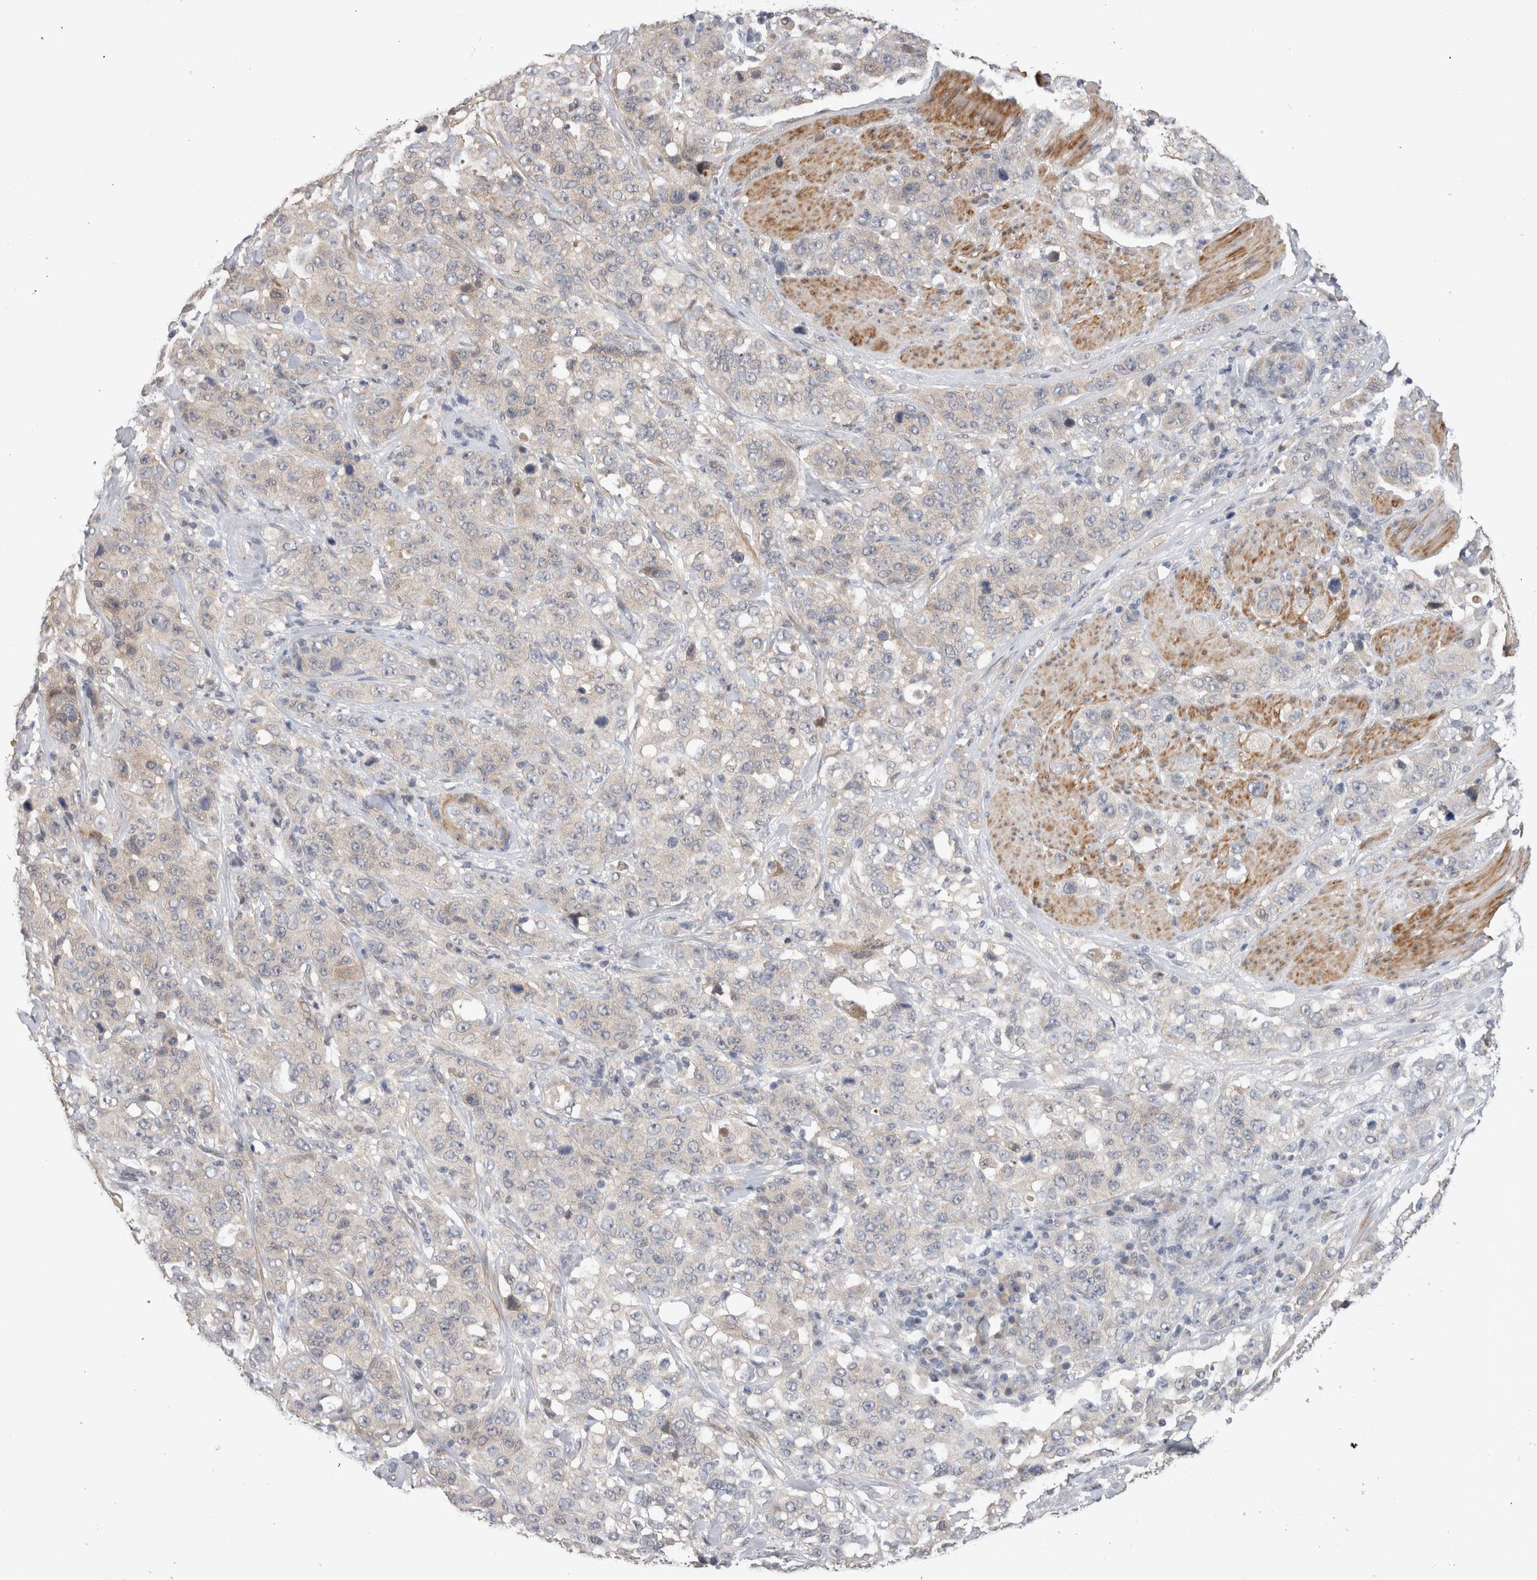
{"staining": {"intensity": "negative", "quantity": "none", "location": "none"}, "tissue": "stomach cancer", "cell_type": "Tumor cells", "image_type": "cancer", "snomed": [{"axis": "morphology", "description": "Adenocarcinoma, NOS"}, {"axis": "topography", "description": "Stomach"}], "caption": "Protein analysis of adenocarcinoma (stomach) displays no significant staining in tumor cells.", "gene": "CRYBG1", "patient": {"sex": "male", "age": 48}}